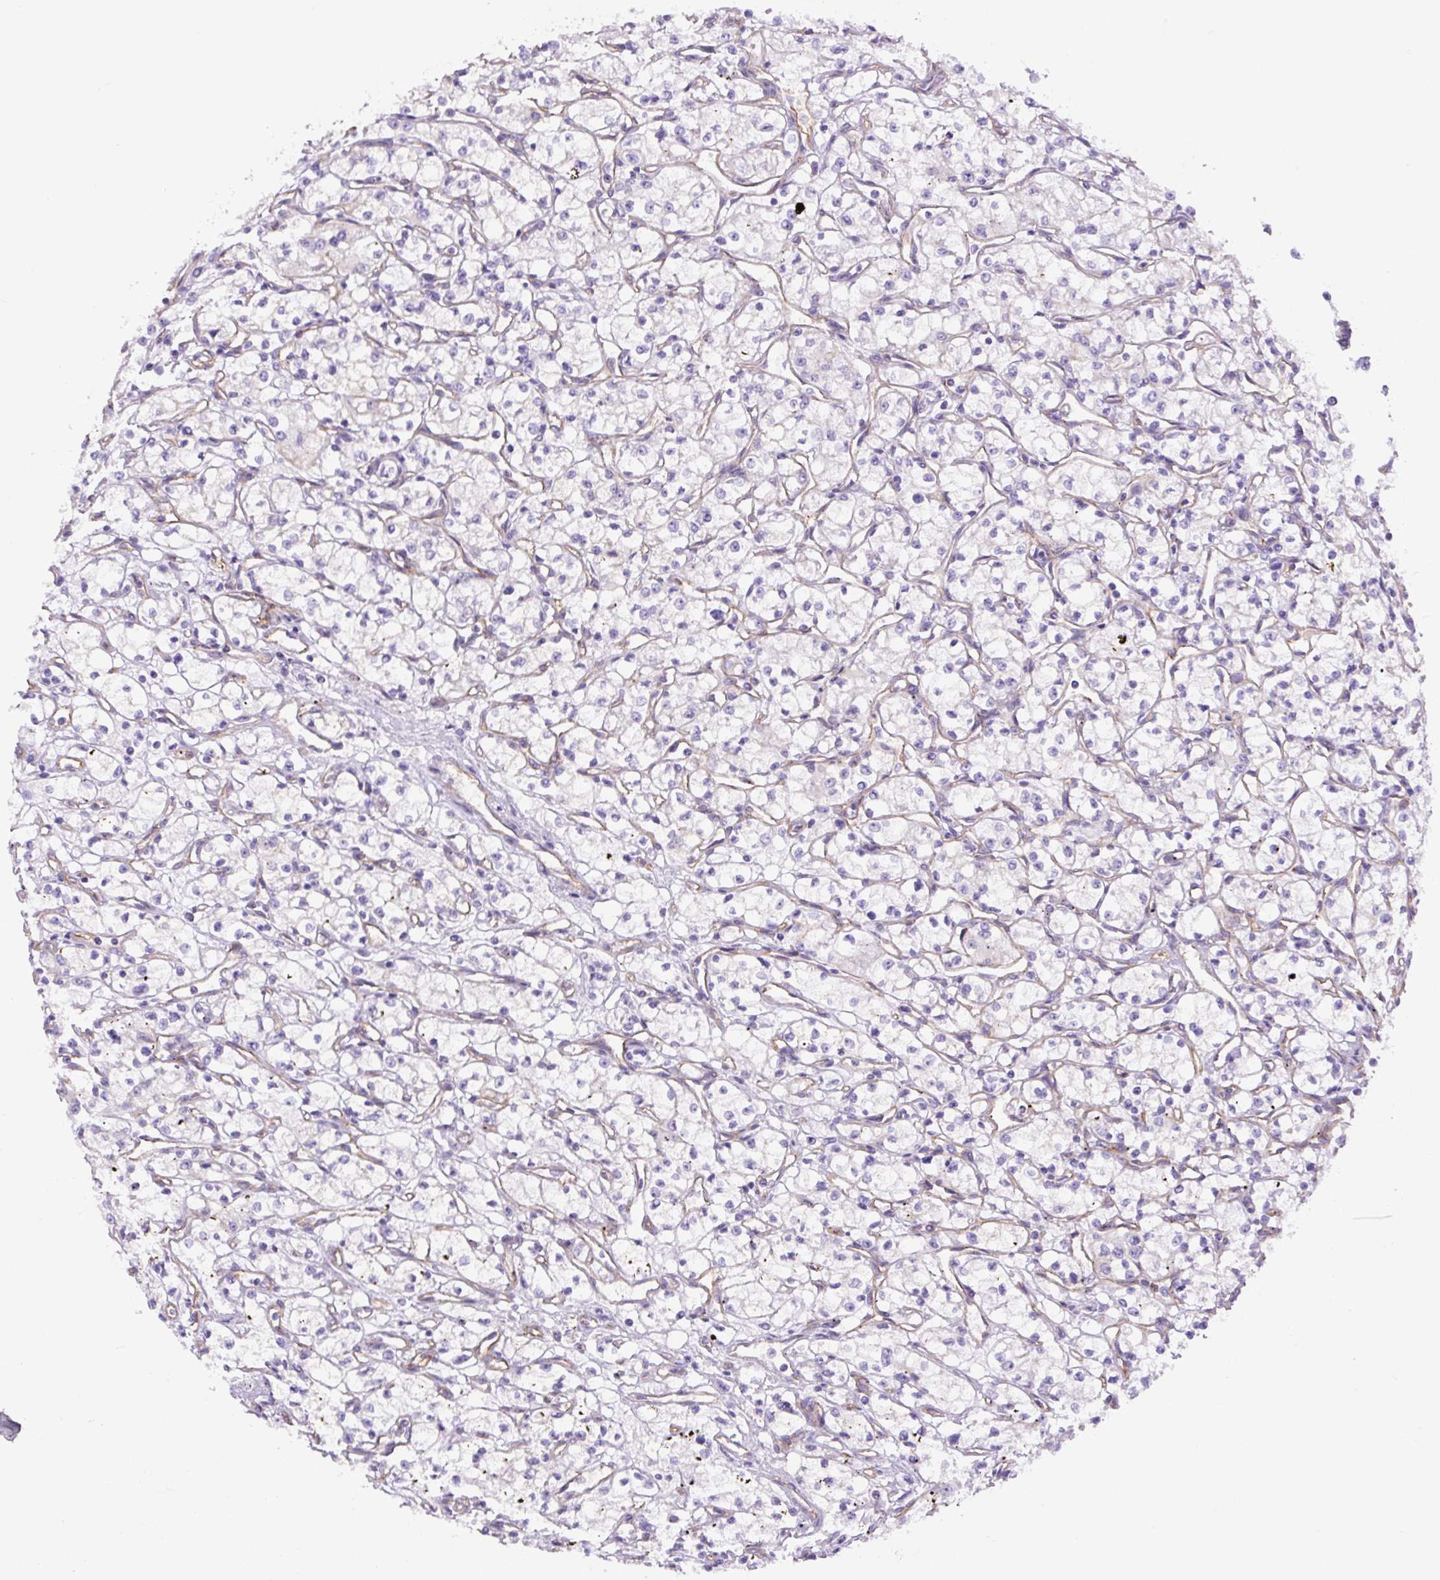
{"staining": {"intensity": "negative", "quantity": "none", "location": "none"}, "tissue": "renal cancer", "cell_type": "Tumor cells", "image_type": "cancer", "snomed": [{"axis": "morphology", "description": "Adenocarcinoma, NOS"}, {"axis": "topography", "description": "Kidney"}], "caption": "Immunohistochemistry histopathology image of neoplastic tissue: adenocarcinoma (renal) stained with DAB (3,3'-diaminobenzidine) reveals no significant protein staining in tumor cells. The staining is performed using DAB (3,3'-diaminobenzidine) brown chromogen with nuclei counter-stained in using hematoxylin.", "gene": "MYO5C", "patient": {"sex": "male", "age": 59}}